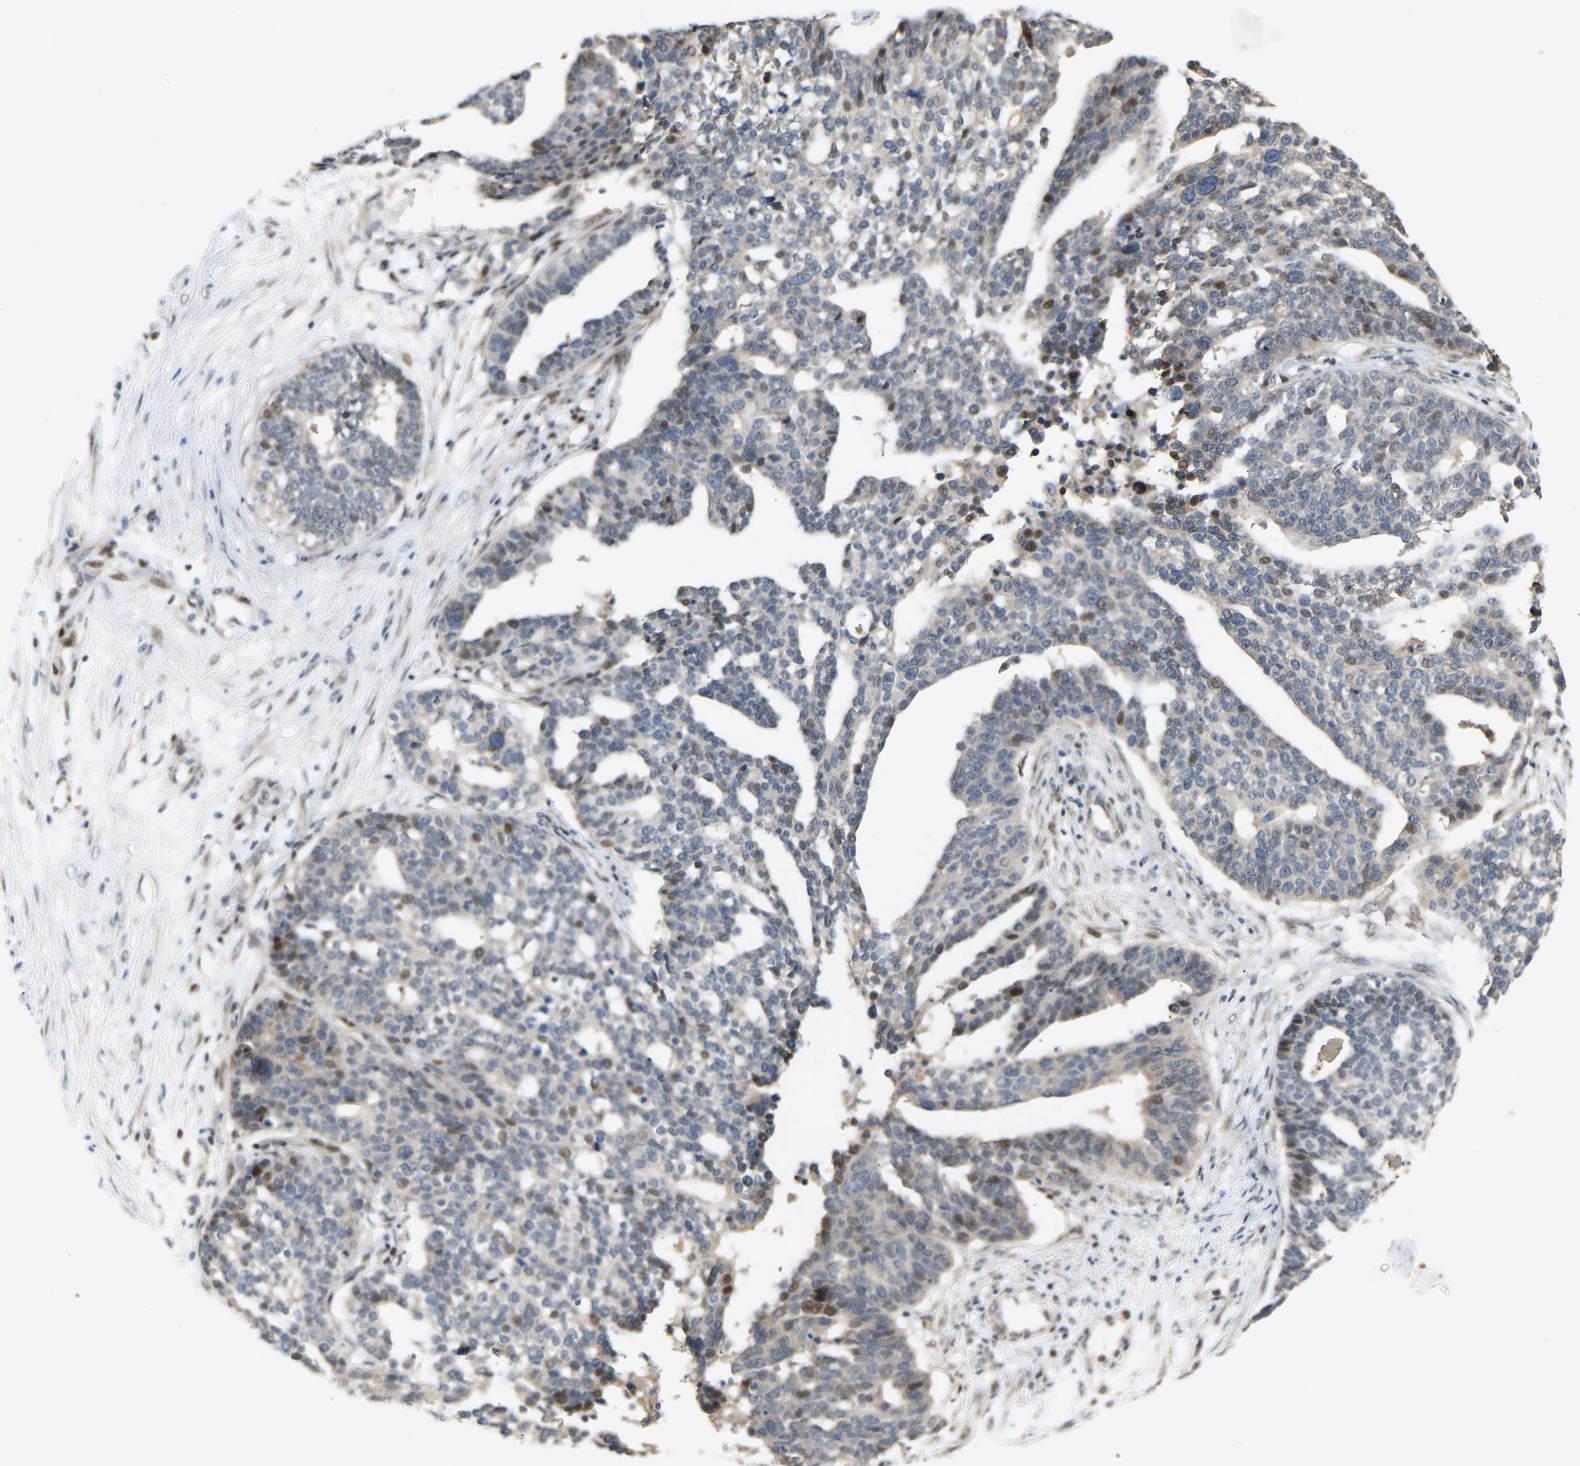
{"staining": {"intensity": "weak", "quantity": "<25%", "location": "nuclear"}, "tissue": "ovarian cancer", "cell_type": "Tumor cells", "image_type": "cancer", "snomed": [{"axis": "morphology", "description": "Cystadenocarcinoma, serous, NOS"}, {"axis": "topography", "description": "Ovary"}], "caption": "This is an immunohistochemistry histopathology image of ovarian cancer. There is no positivity in tumor cells.", "gene": "PTPN4", "patient": {"sex": "female", "age": 59}}